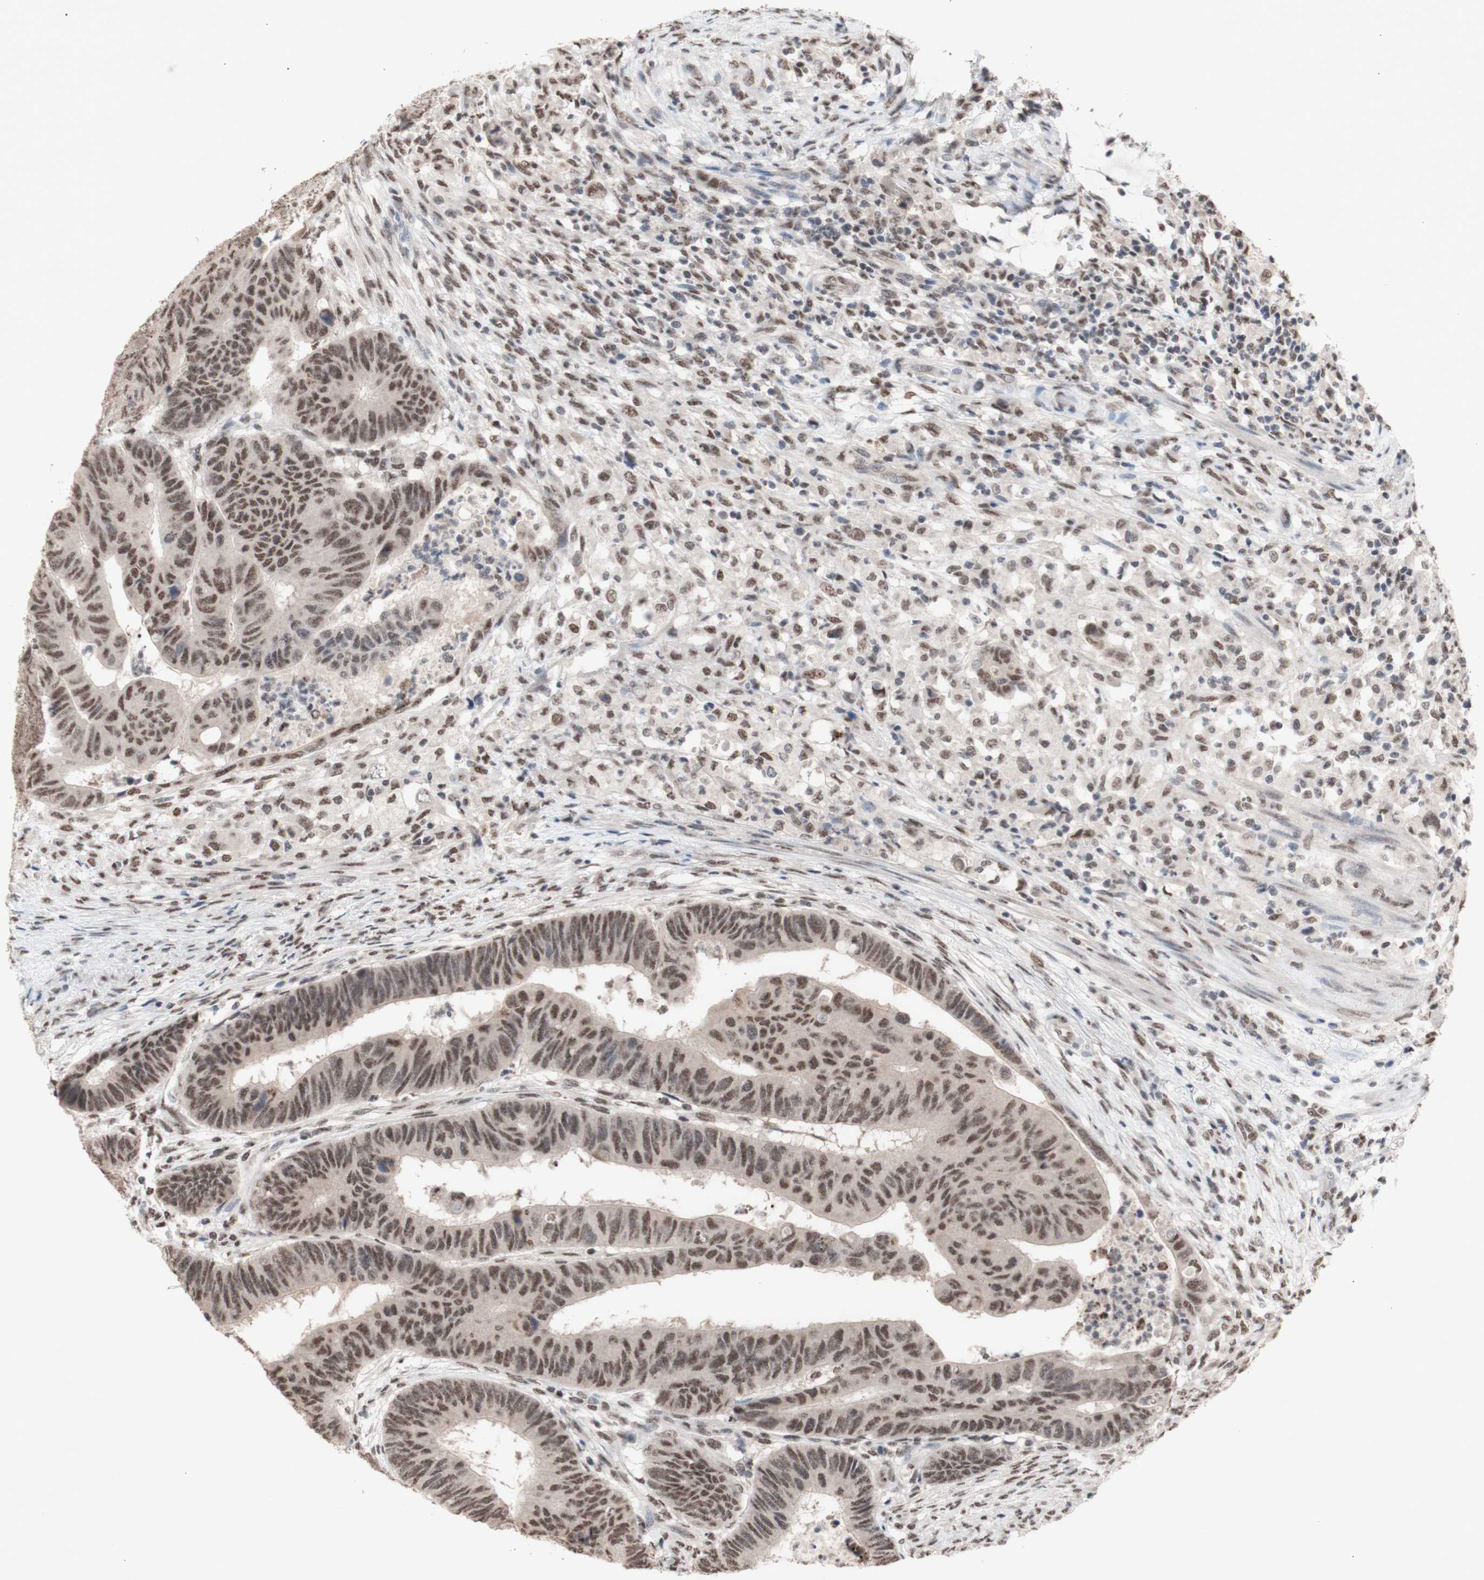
{"staining": {"intensity": "moderate", "quantity": ">75%", "location": "nuclear"}, "tissue": "colorectal cancer", "cell_type": "Tumor cells", "image_type": "cancer", "snomed": [{"axis": "morphology", "description": "Normal tissue, NOS"}, {"axis": "morphology", "description": "Adenocarcinoma, NOS"}, {"axis": "topography", "description": "Rectum"}, {"axis": "topography", "description": "Peripheral nerve tissue"}], "caption": "Colorectal cancer stained with a protein marker displays moderate staining in tumor cells.", "gene": "SFPQ", "patient": {"sex": "male", "age": 92}}